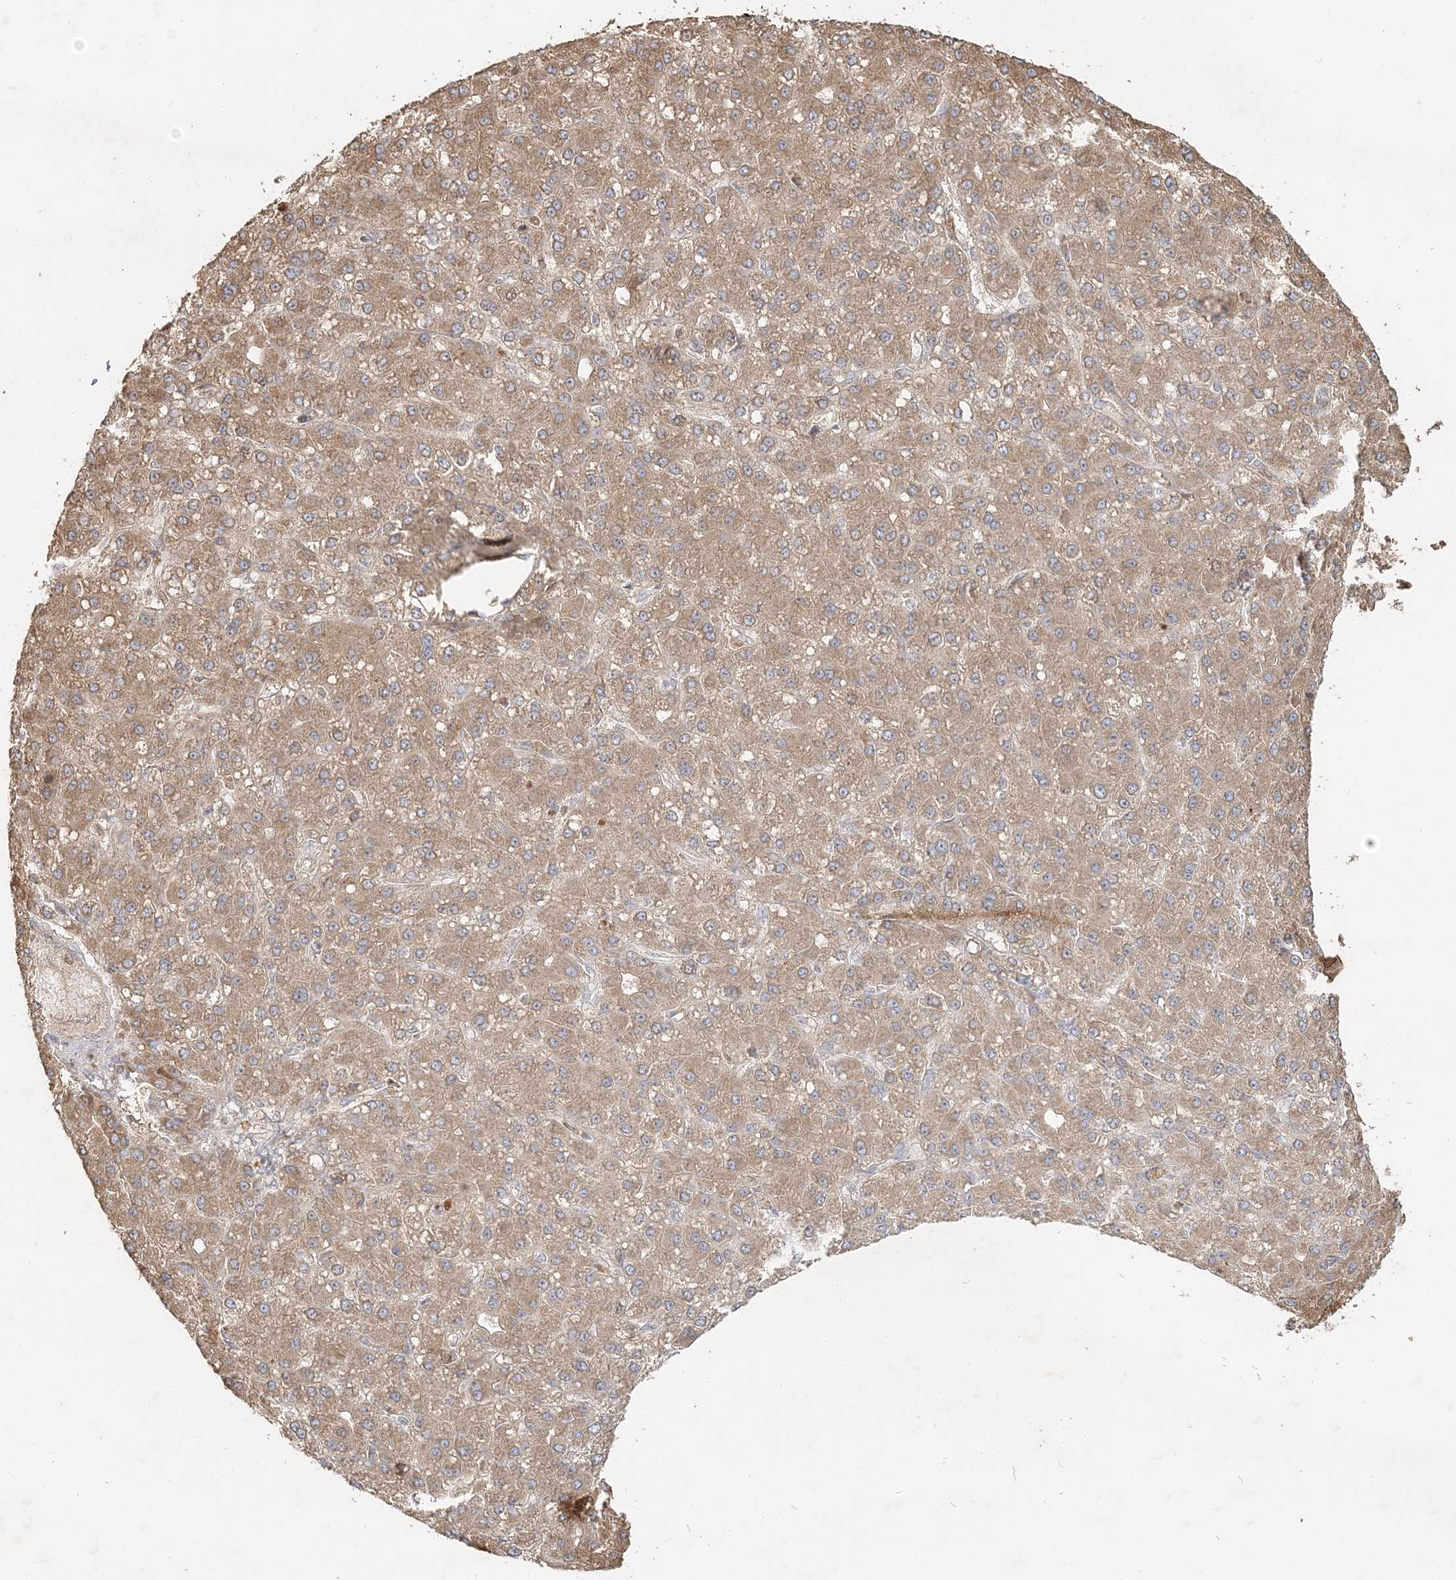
{"staining": {"intensity": "moderate", "quantity": ">75%", "location": "cytoplasmic/membranous"}, "tissue": "liver cancer", "cell_type": "Tumor cells", "image_type": "cancer", "snomed": [{"axis": "morphology", "description": "Carcinoma, Hepatocellular, NOS"}, {"axis": "topography", "description": "Liver"}], "caption": "Human hepatocellular carcinoma (liver) stained with a protein marker demonstrates moderate staining in tumor cells.", "gene": "RAB14", "patient": {"sex": "male", "age": 67}}